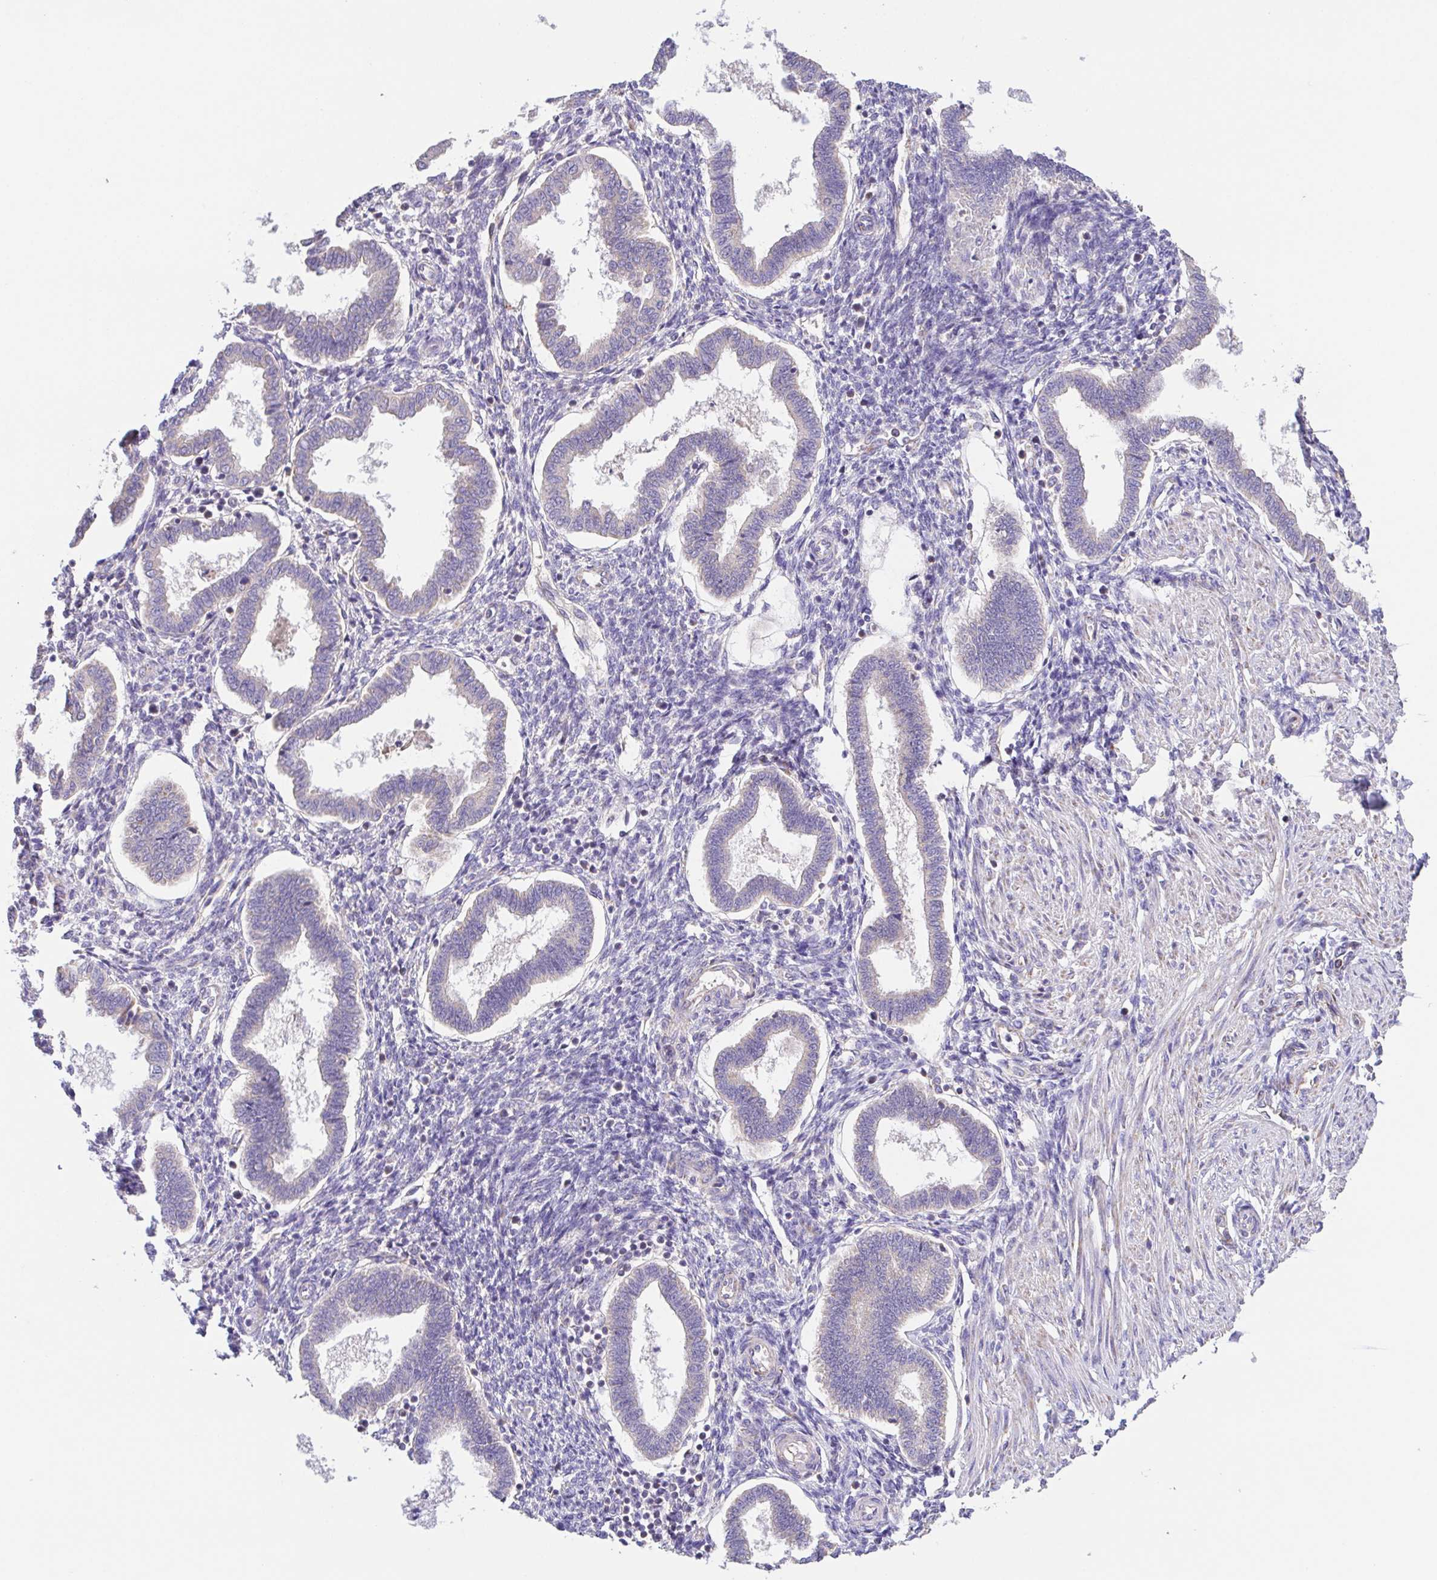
{"staining": {"intensity": "negative", "quantity": "none", "location": "none"}, "tissue": "endometrium", "cell_type": "Cells in endometrial stroma", "image_type": "normal", "snomed": [{"axis": "morphology", "description": "Normal tissue, NOS"}, {"axis": "topography", "description": "Endometrium"}], "caption": "DAB immunohistochemical staining of unremarkable human endometrium reveals no significant staining in cells in endometrial stroma.", "gene": "GINM1", "patient": {"sex": "female", "age": 24}}